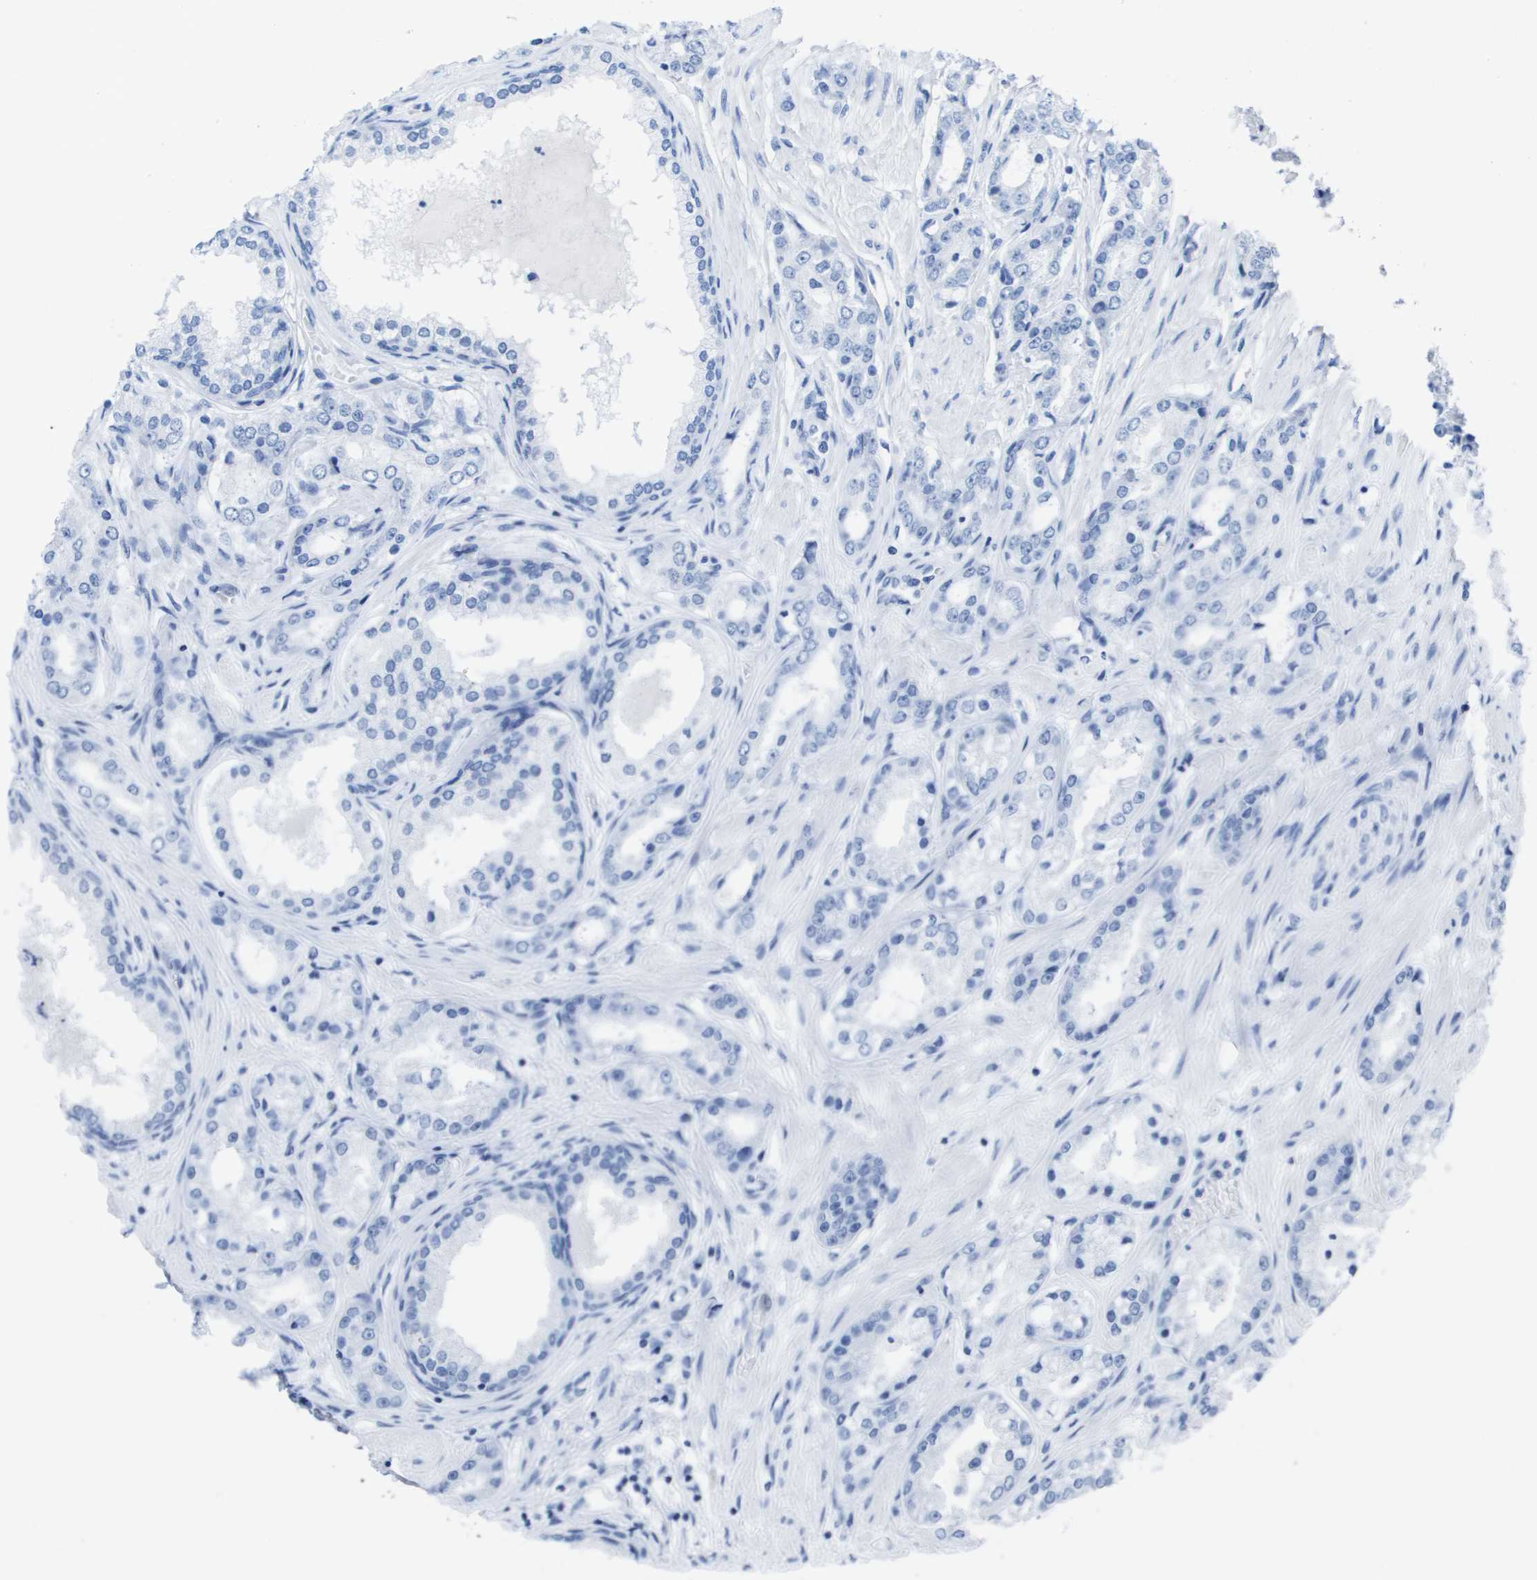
{"staining": {"intensity": "negative", "quantity": "none", "location": "none"}, "tissue": "prostate cancer", "cell_type": "Tumor cells", "image_type": "cancer", "snomed": [{"axis": "morphology", "description": "Adenocarcinoma, Low grade"}, {"axis": "topography", "description": "Prostate"}], "caption": "Prostate cancer (low-grade adenocarcinoma) stained for a protein using immunohistochemistry exhibits no expression tumor cells.", "gene": "KCNA3", "patient": {"sex": "male", "age": 63}}